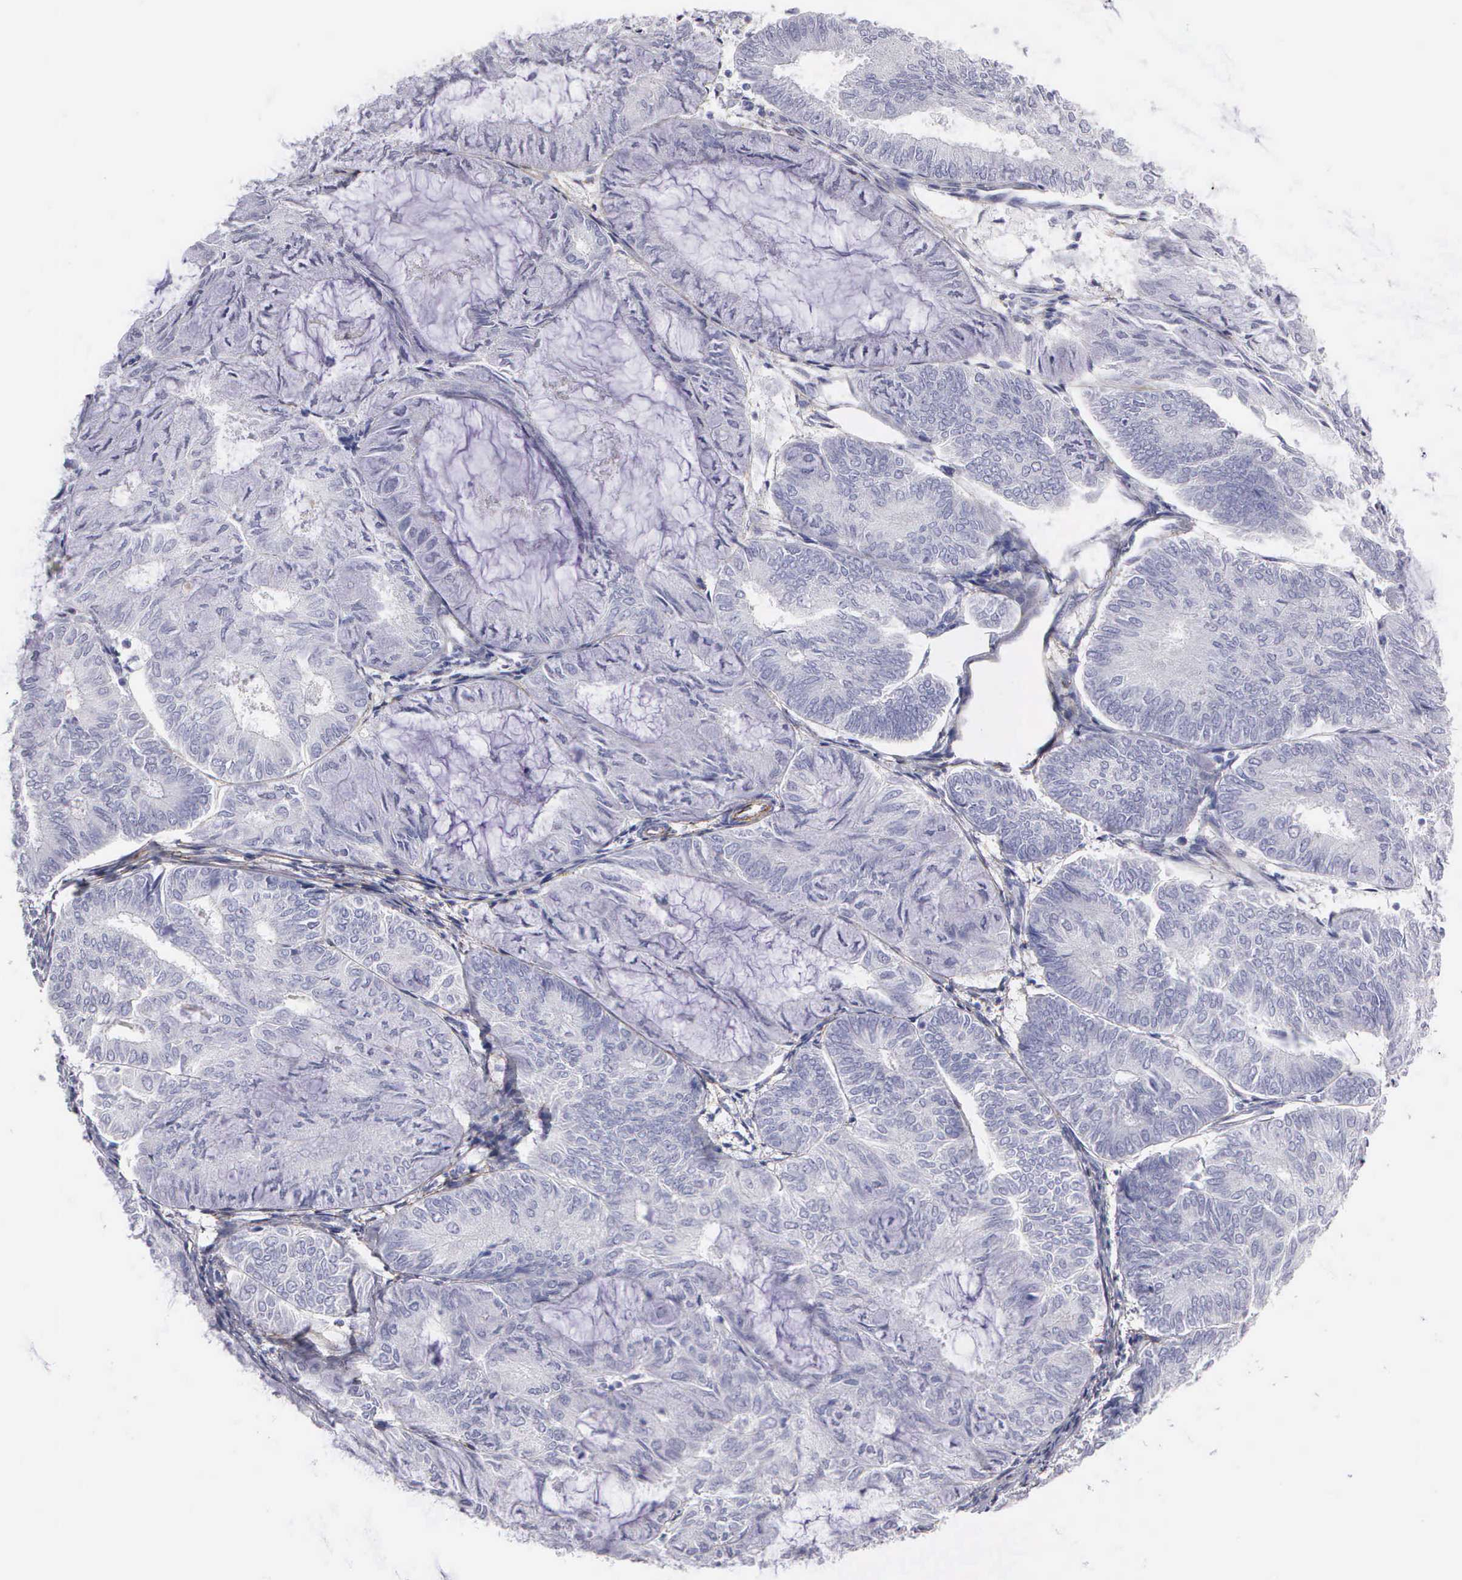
{"staining": {"intensity": "negative", "quantity": "none", "location": "none"}, "tissue": "endometrial cancer", "cell_type": "Tumor cells", "image_type": "cancer", "snomed": [{"axis": "morphology", "description": "Adenocarcinoma, NOS"}, {"axis": "topography", "description": "Endometrium"}], "caption": "IHC of endometrial cancer (adenocarcinoma) displays no positivity in tumor cells.", "gene": "FBLN5", "patient": {"sex": "female", "age": 59}}